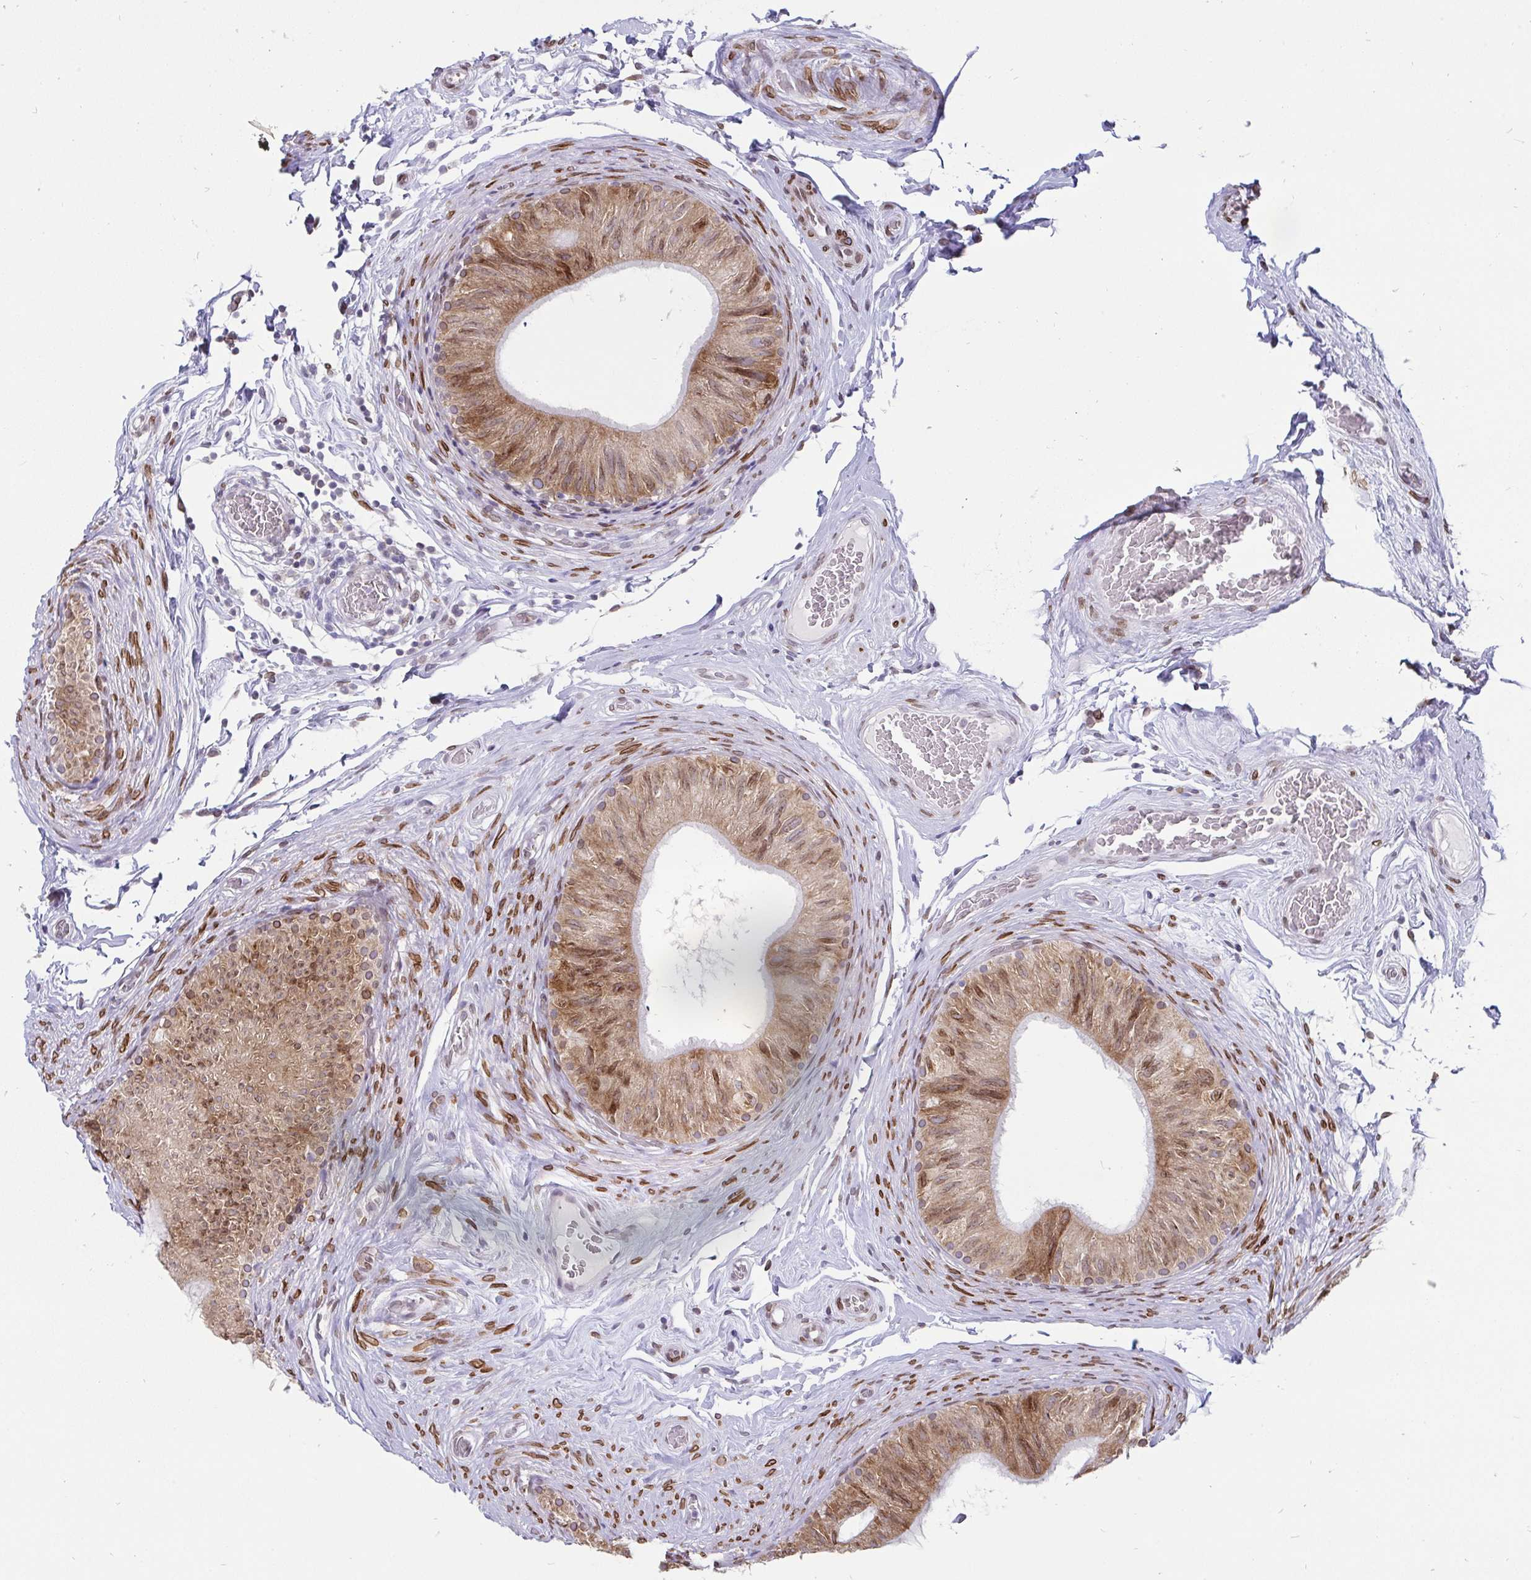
{"staining": {"intensity": "moderate", "quantity": ">75%", "location": "cytoplasmic/membranous,nuclear"}, "tissue": "epididymis", "cell_type": "Glandular cells", "image_type": "normal", "snomed": [{"axis": "morphology", "description": "Normal tissue, NOS"}, {"axis": "topography", "description": "Epididymis, spermatic cord, NOS"}, {"axis": "topography", "description": "Epididymis"}], "caption": "Moderate cytoplasmic/membranous,nuclear staining is present in about >75% of glandular cells in normal epididymis. (brown staining indicates protein expression, while blue staining denotes nuclei).", "gene": "EMD", "patient": {"sex": "male", "age": 31}}